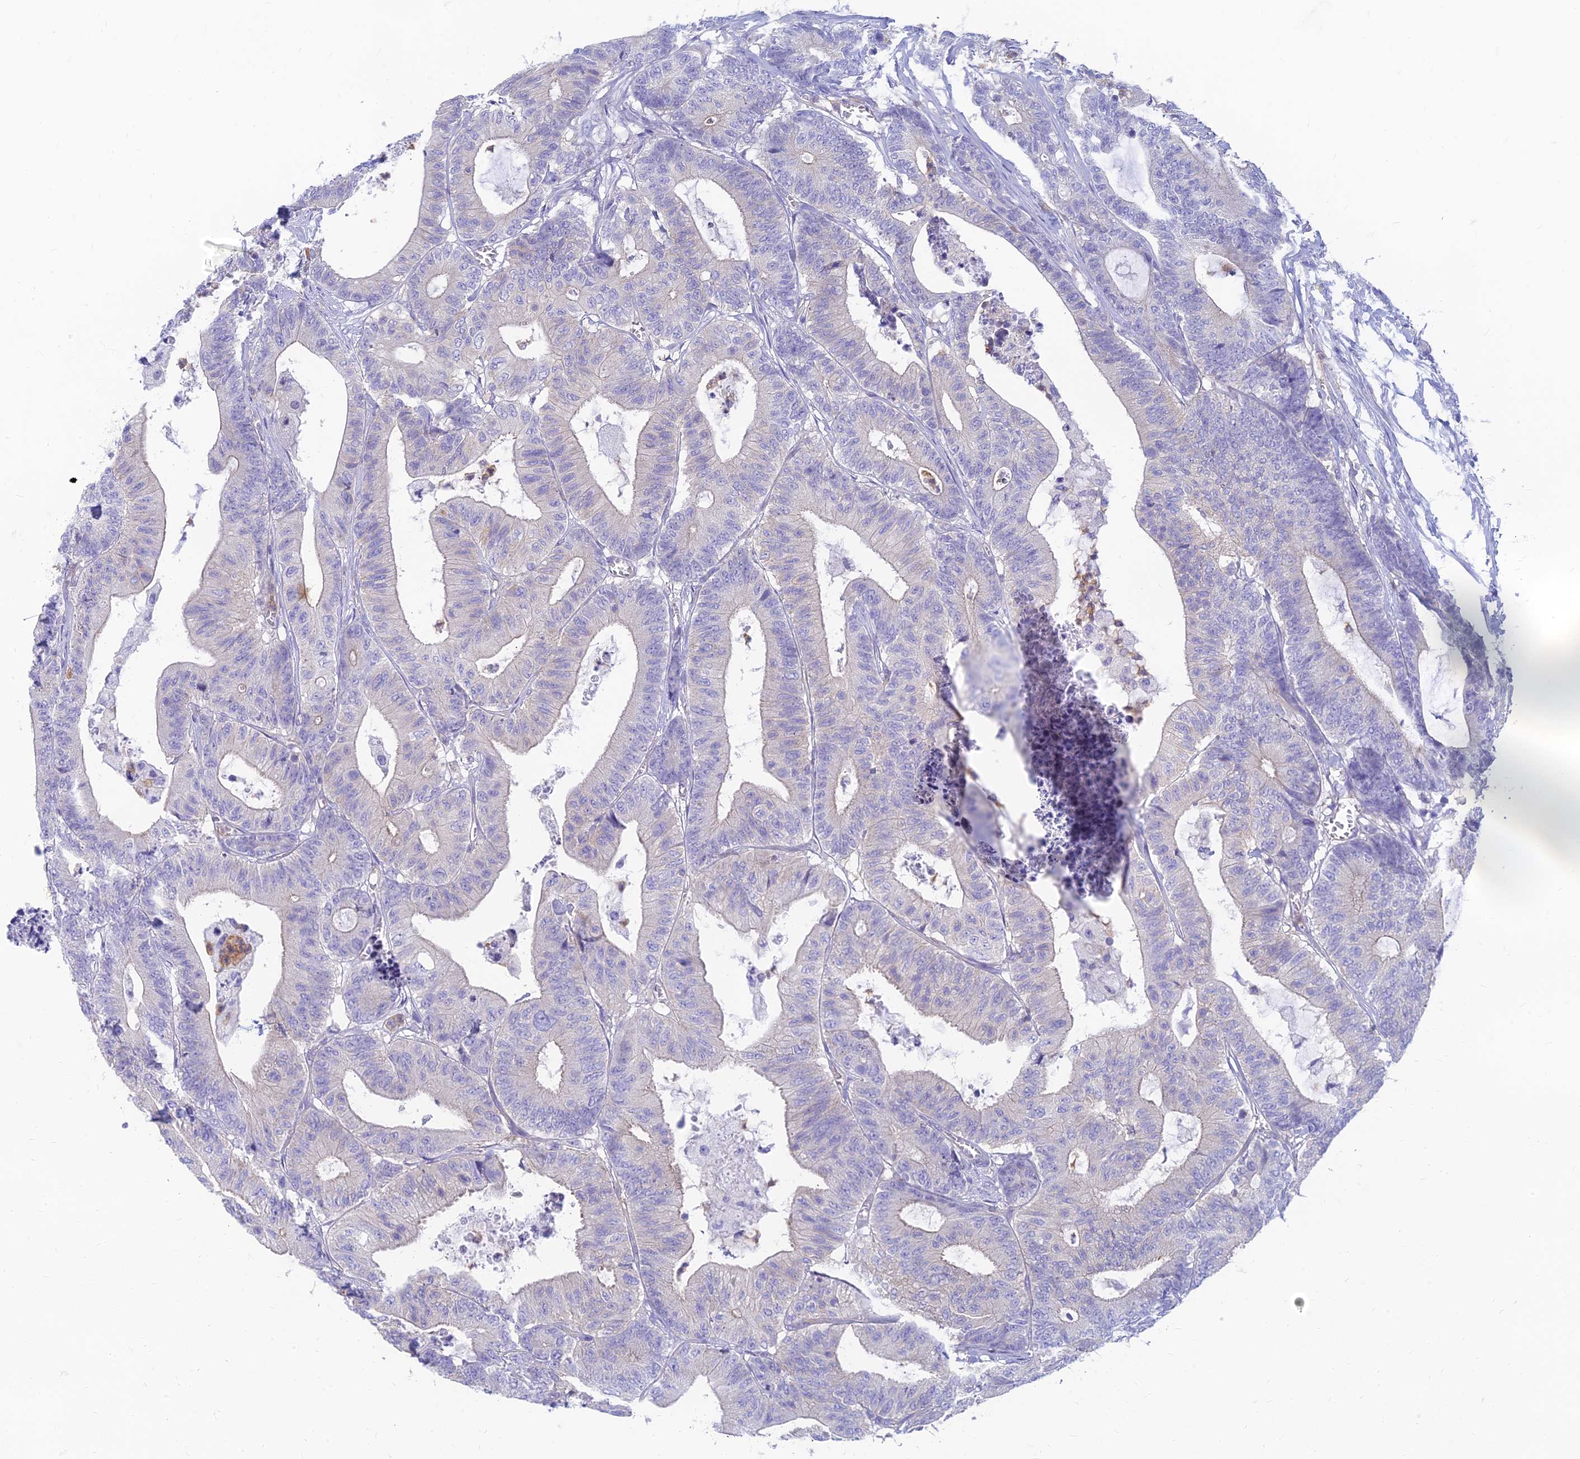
{"staining": {"intensity": "negative", "quantity": "none", "location": "none"}, "tissue": "colorectal cancer", "cell_type": "Tumor cells", "image_type": "cancer", "snomed": [{"axis": "morphology", "description": "Adenocarcinoma, NOS"}, {"axis": "topography", "description": "Colon"}], "caption": "A photomicrograph of colorectal cancer (adenocarcinoma) stained for a protein displays no brown staining in tumor cells.", "gene": "STRN4", "patient": {"sex": "female", "age": 84}}